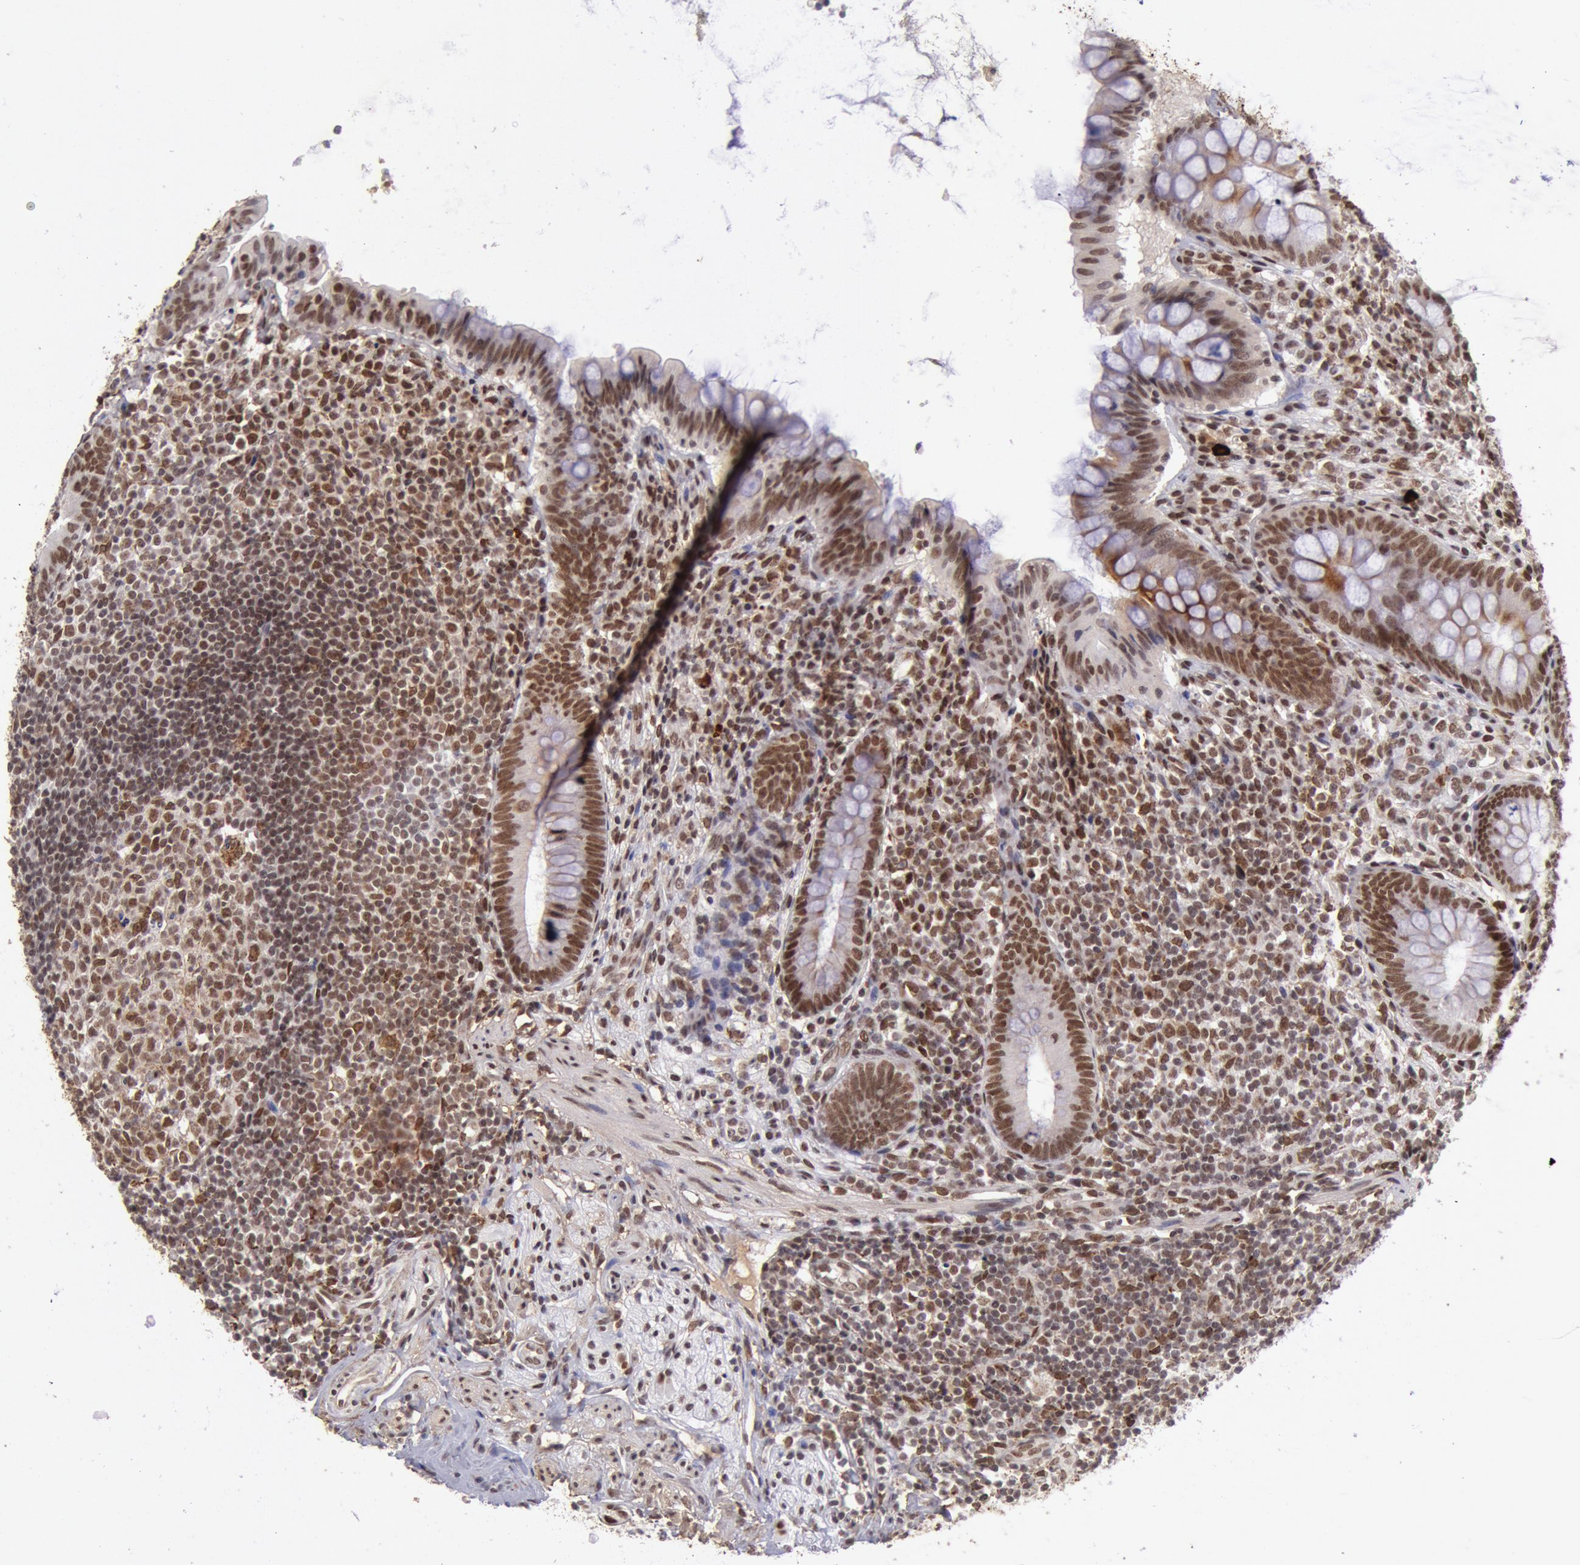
{"staining": {"intensity": "strong", "quantity": ">75%", "location": "nuclear"}, "tissue": "appendix", "cell_type": "Glandular cells", "image_type": "normal", "snomed": [{"axis": "morphology", "description": "Normal tissue, NOS"}, {"axis": "topography", "description": "Appendix"}], "caption": "Appendix stained with DAB immunohistochemistry (IHC) shows high levels of strong nuclear staining in about >75% of glandular cells. (DAB IHC with brightfield microscopy, high magnification).", "gene": "CDKN2B", "patient": {"sex": "female", "age": 66}}